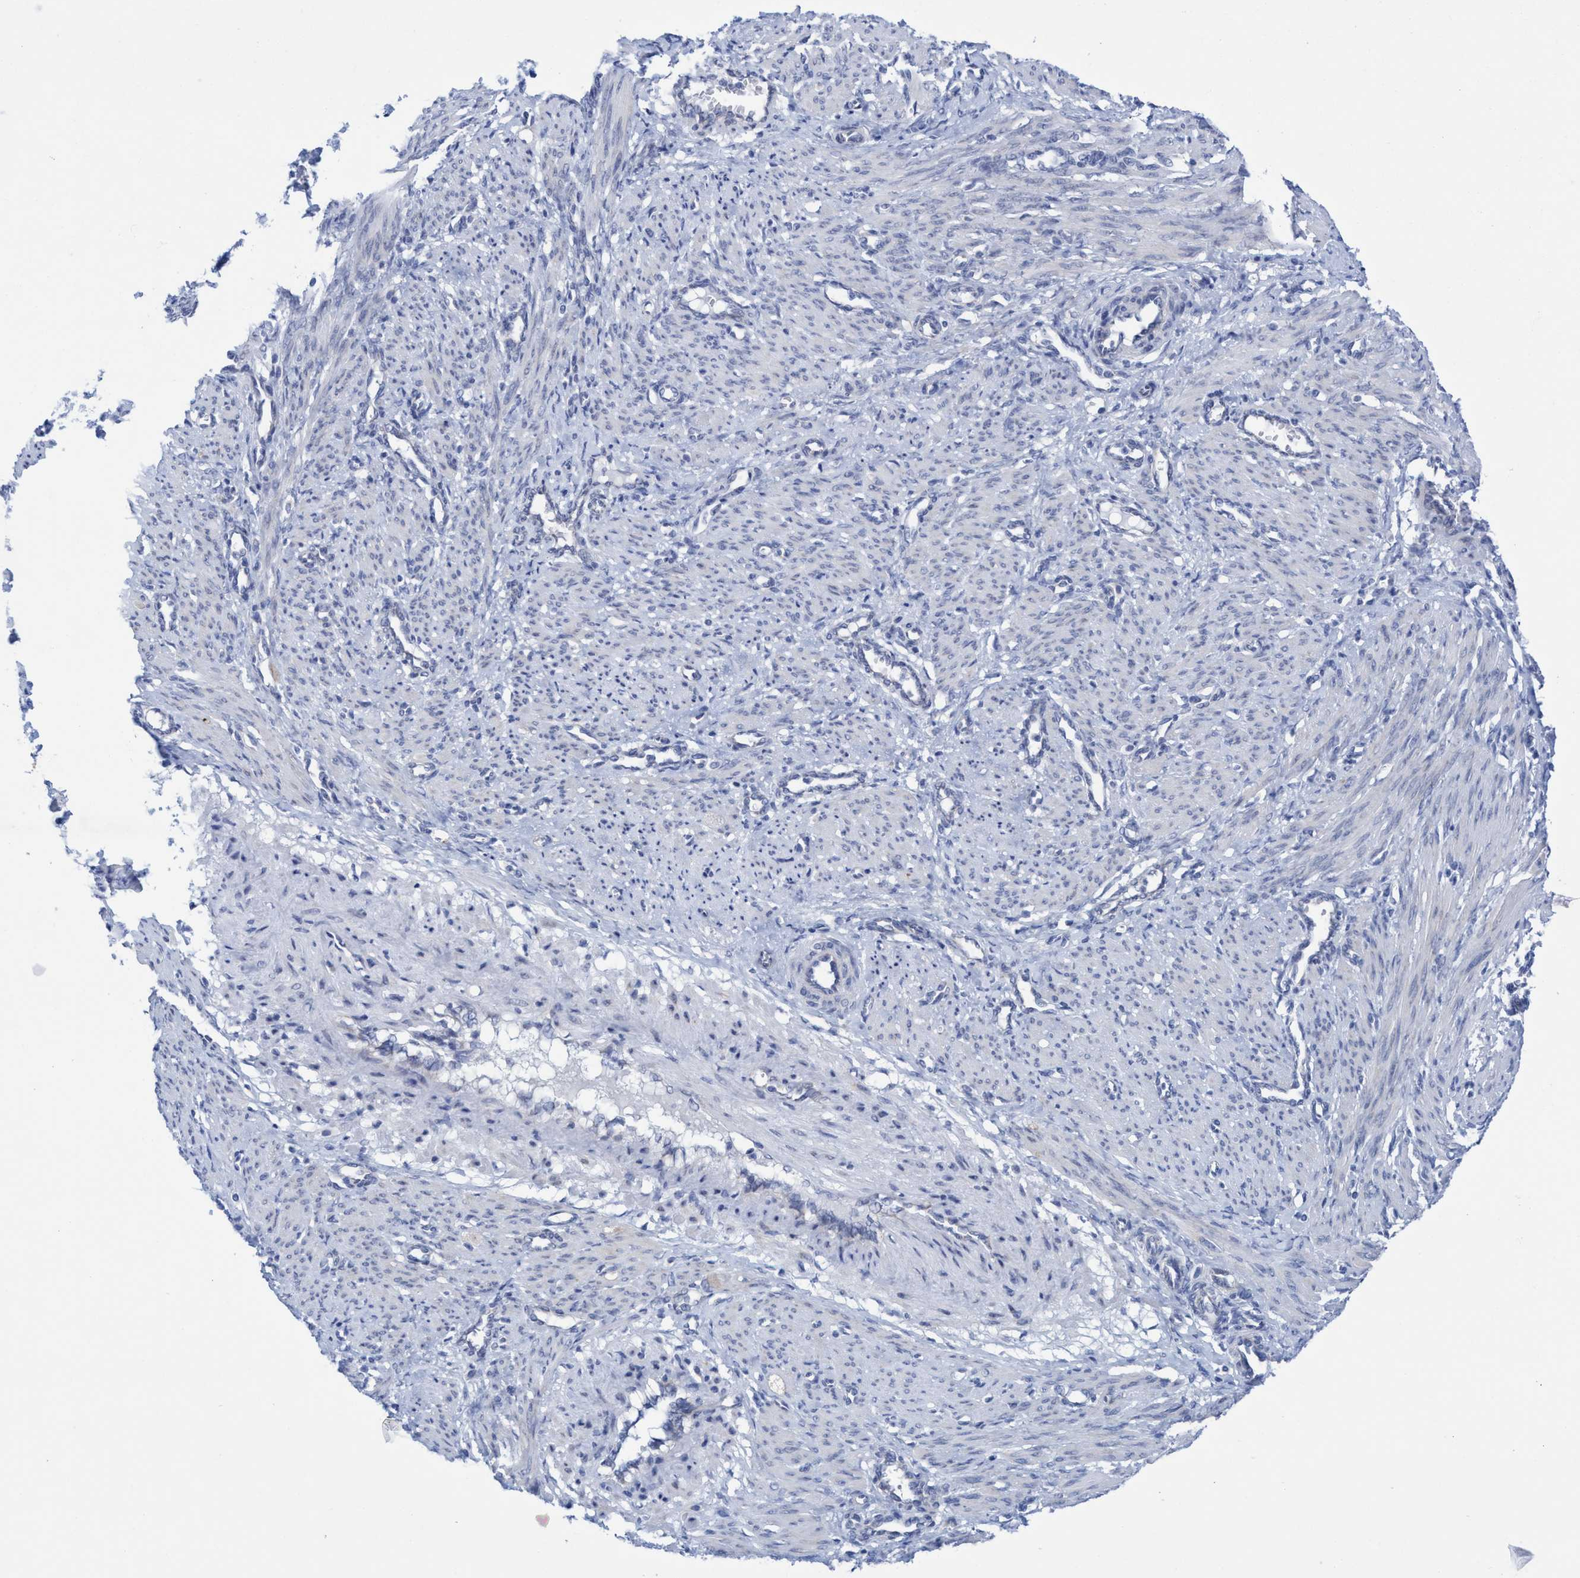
{"staining": {"intensity": "negative", "quantity": "none", "location": "none"}, "tissue": "smooth muscle", "cell_type": "Smooth muscle cells", "image_type": "normal", "snomed": [{"axis": "morphology", "description": "Normal tissue, NOS"}, {"axis": "topography", "description": "Endometrium"}], "caption": "DAB (3,3'-diaminobenzidine) immunohistochemical staining of unremarkable human smooth muscle shows no significant positivity in smooth muscle cells. The staining is performed using DAB brown chromogen with nuclei counter-stained in using hematoxylin.", "gene": "RSAD1", "patient": {"sex": "female", "age": 33}}